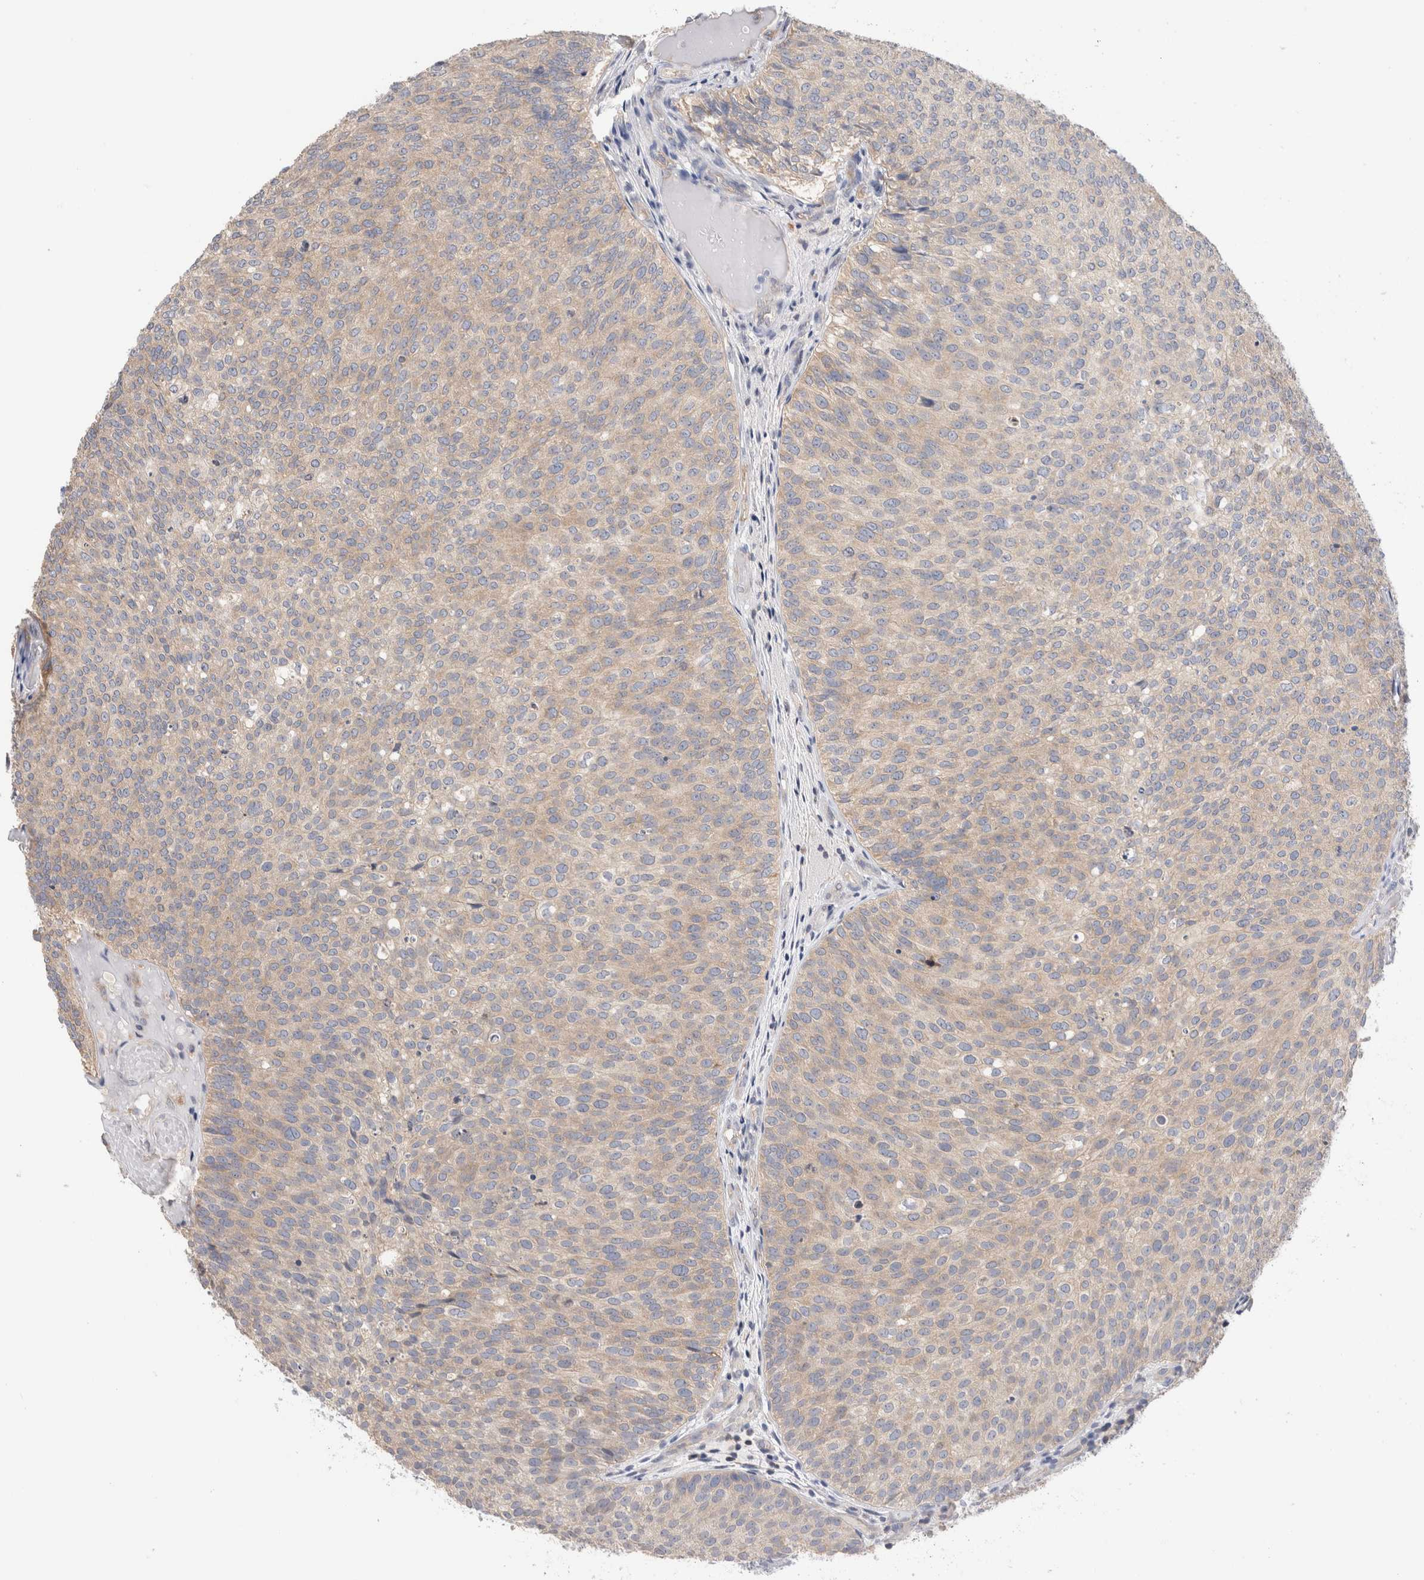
{"staining": {"intensity": "weak", "quantity": ">75%", "location": "cytoplasmic/membranous"}, "tissue": "urothelial cancer", "cell_type": "Tumor cells", "image_type": "cancer", "snomed": [{"axis": "morphology", "description": "Urothelial carcinoma, Low grade"}, {"axis": "topography", "description": "Urinary bladder"}], "caption": "Immunohistochemistry (IHC) (DAB (3,3'-diaminobenzidine)) staining of human low-grade urothelial carcinoma demonstrates weak cytoplasmic/membranous protein staining in approximately >75% of tumor cells.", "gene": "CAPN2", "patient": {"sex": "male", "age": 86}}